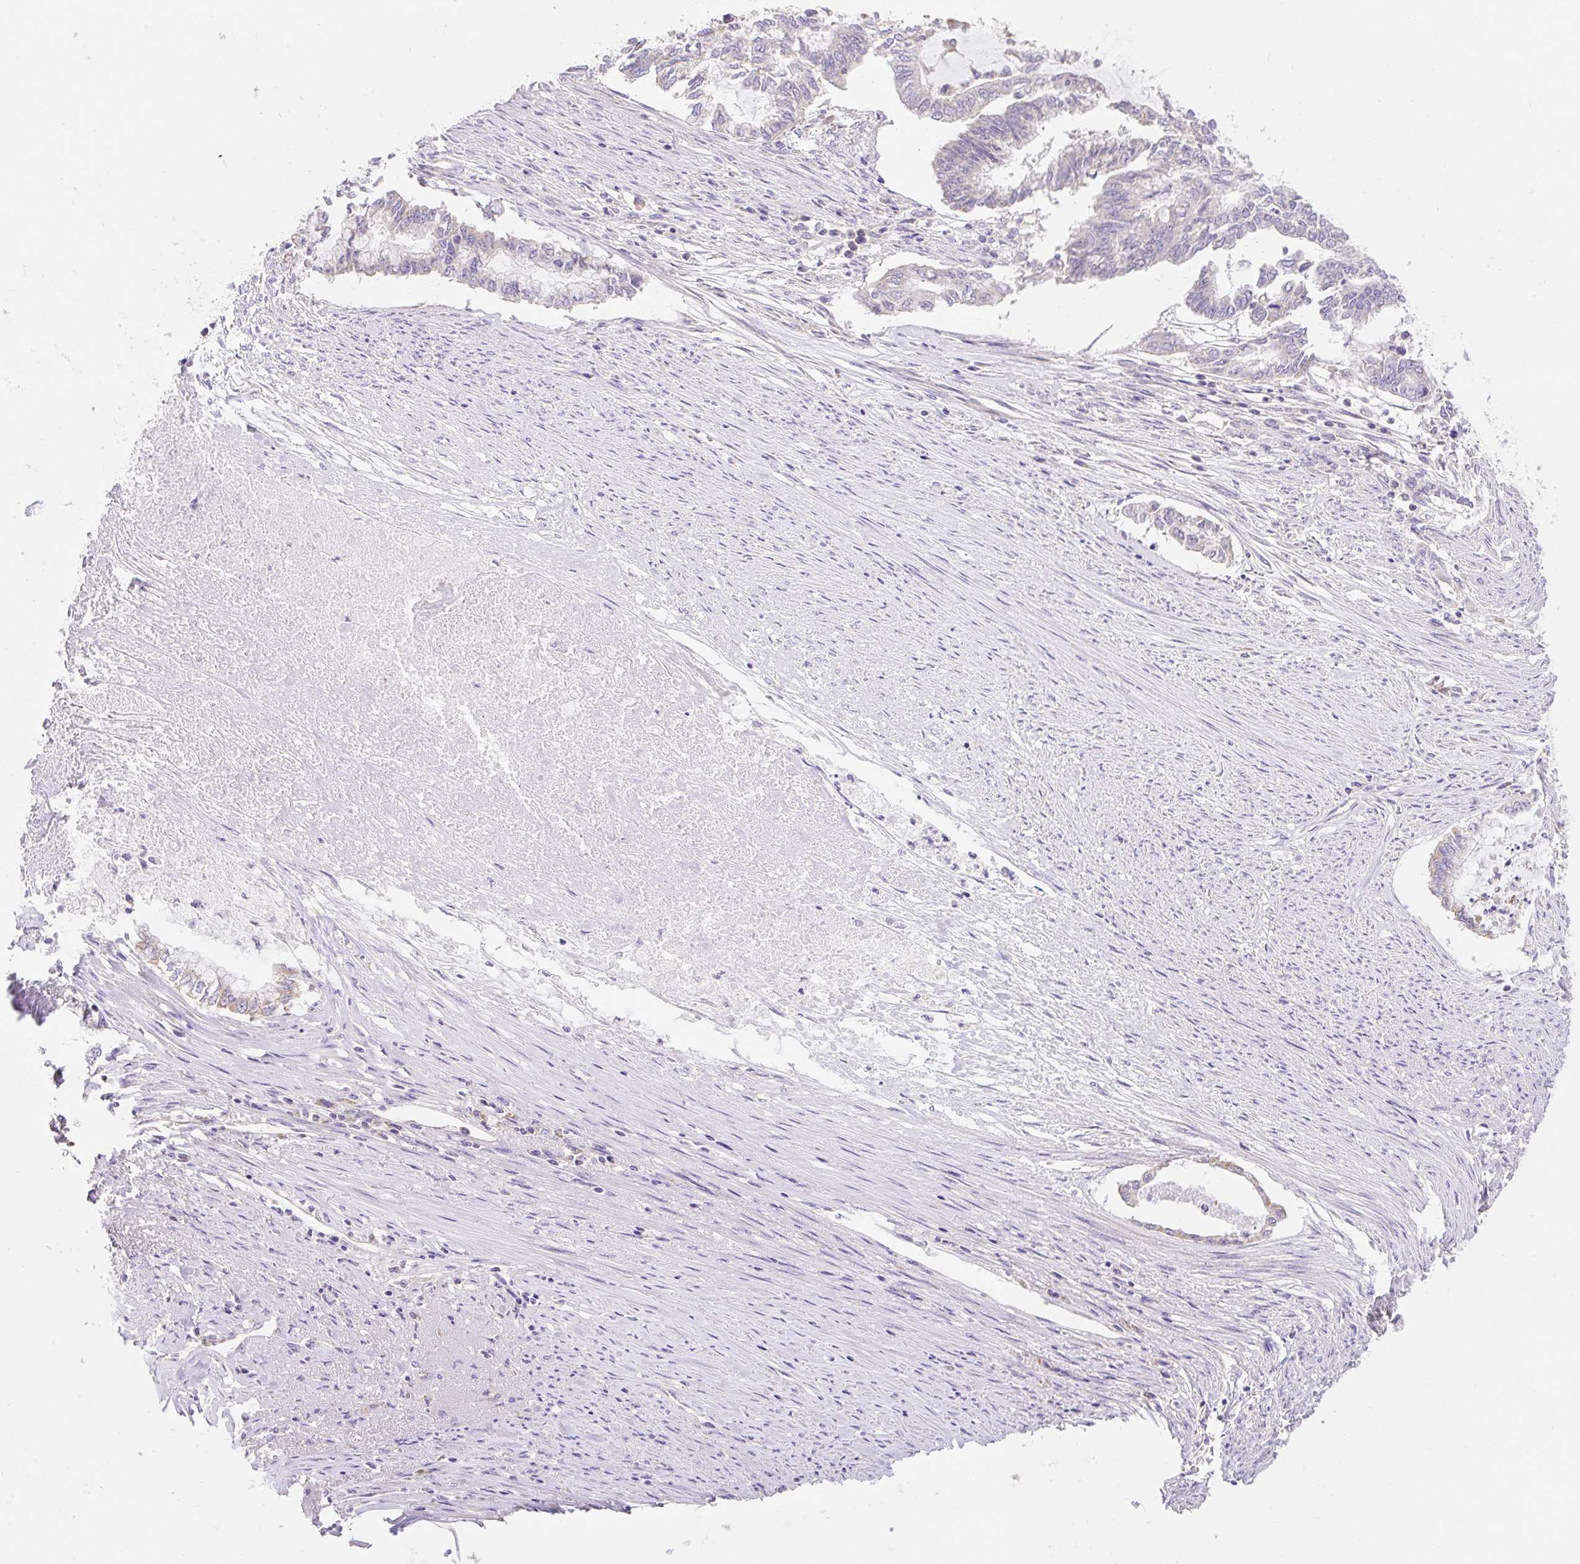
{"staining": {"intensity": "negative", "quantity": "none", "location": "none"}, "tissue": "endometrial cancer", "cell_type": "Tumor cells", "image_type": "cancer", "snomed": [{"axis": "morphology", "description": "Adenocarcinoma, NOS"}, {"axis": "topography", "description": "Endometrium"}], "caption": "Endometrial cancer was stained to show a protein in brown. There is no significant expression in tumor cells.", "gene": "PMAIP1", "patient": {"sex": "female", "age": 79}}